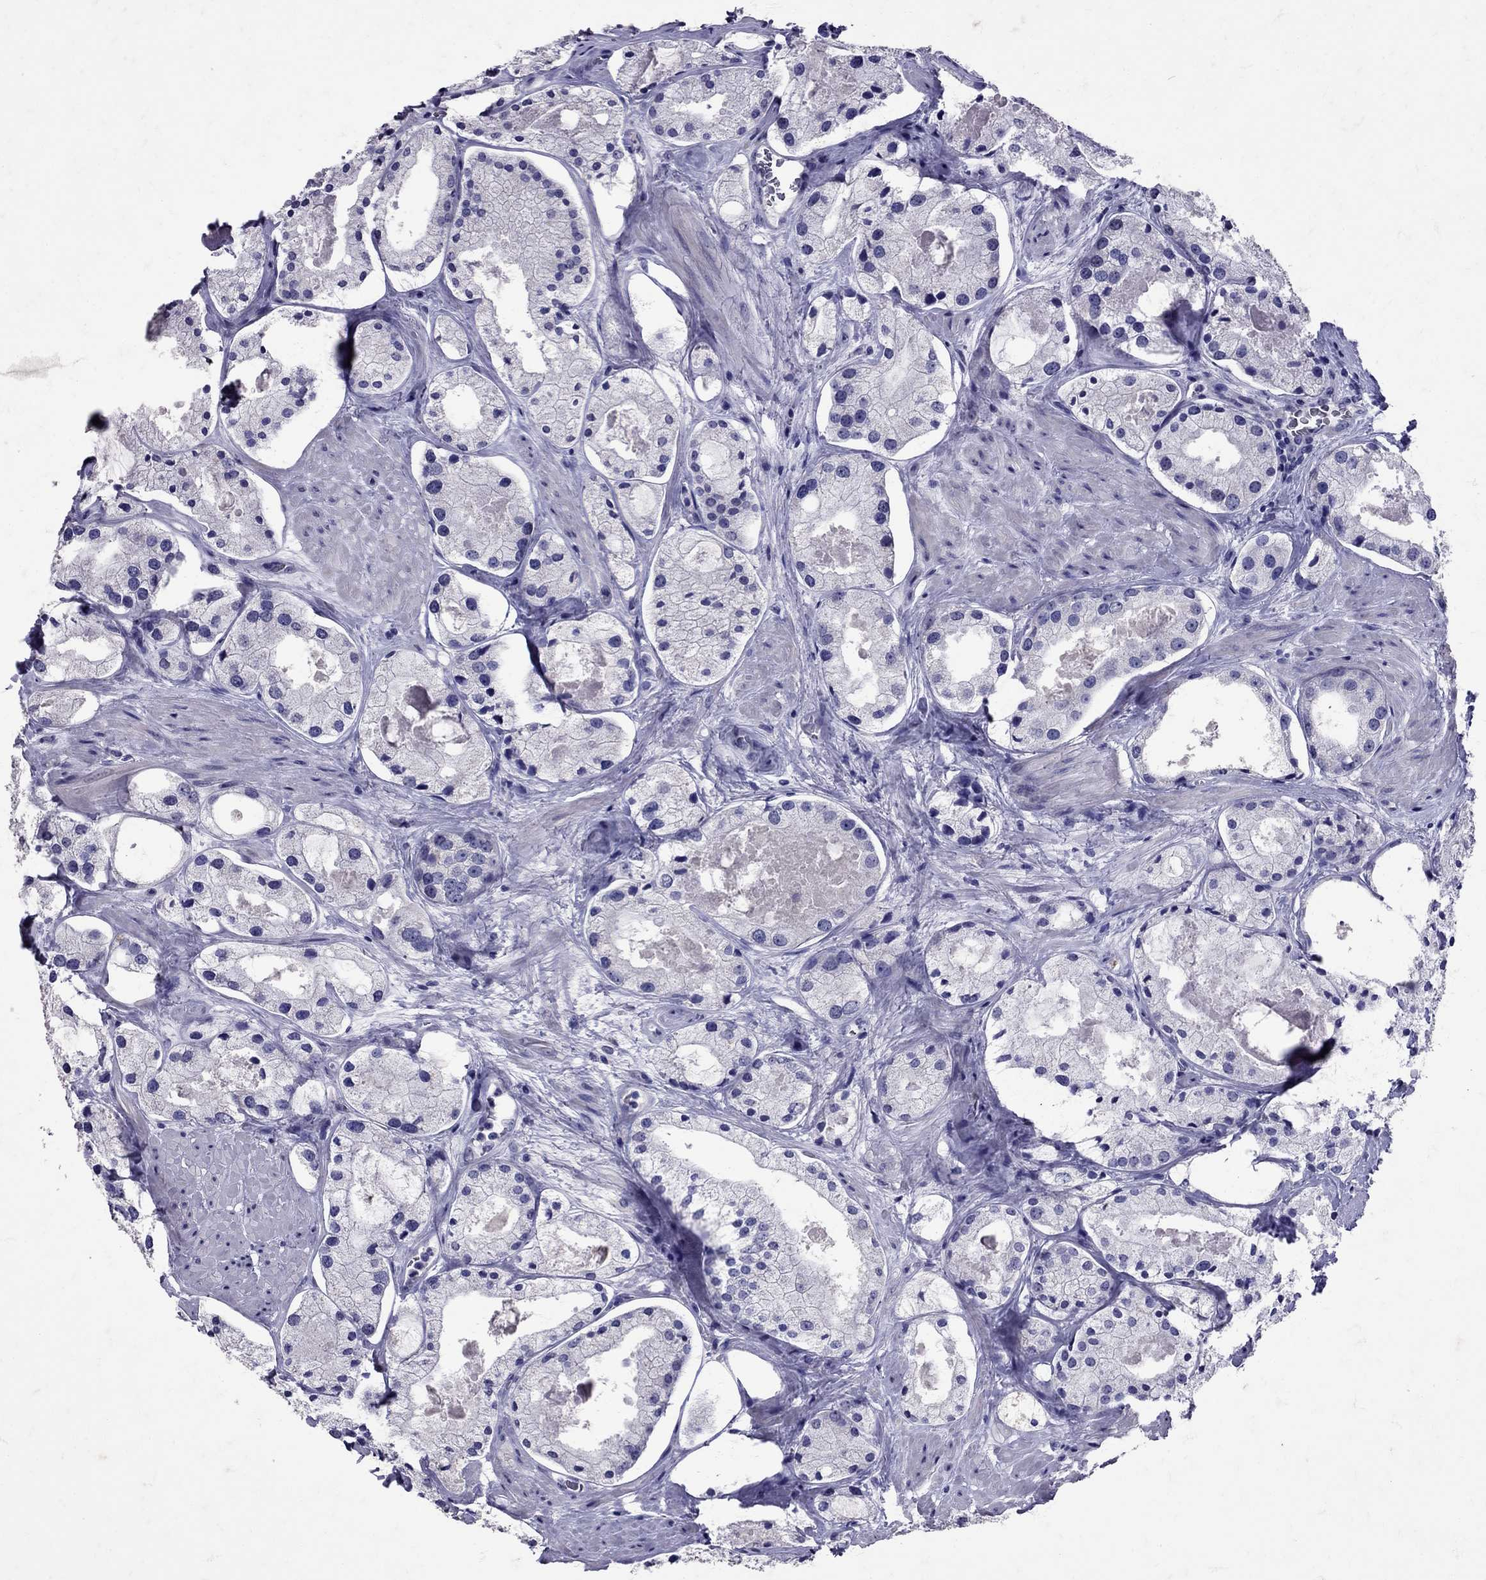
{"staining": {"intensity": "negative", "quantity": "none", "location": "none"}, "tissue": "prostate cancer", "cell_type": "Tumor cells", "image_type": "cancer", "snomed": [{"axis": "morphology", "description": "Adenocarcinoma, NOS"}, {"axis": "morphology", "description": "Adenocarcinoma, High grade"}, {"axis": "topography", "description": "Prostate"}], "caption": "A histopathology image of high-grade adenocarcinoma (prostate) stained for a protein reveals no brown staining in tumor cells. (Immunohistochemistry (ihc), brightfield microscopy, high magnification).", "gene": "SST", "patient": {"sex": "male", "age": 64}}